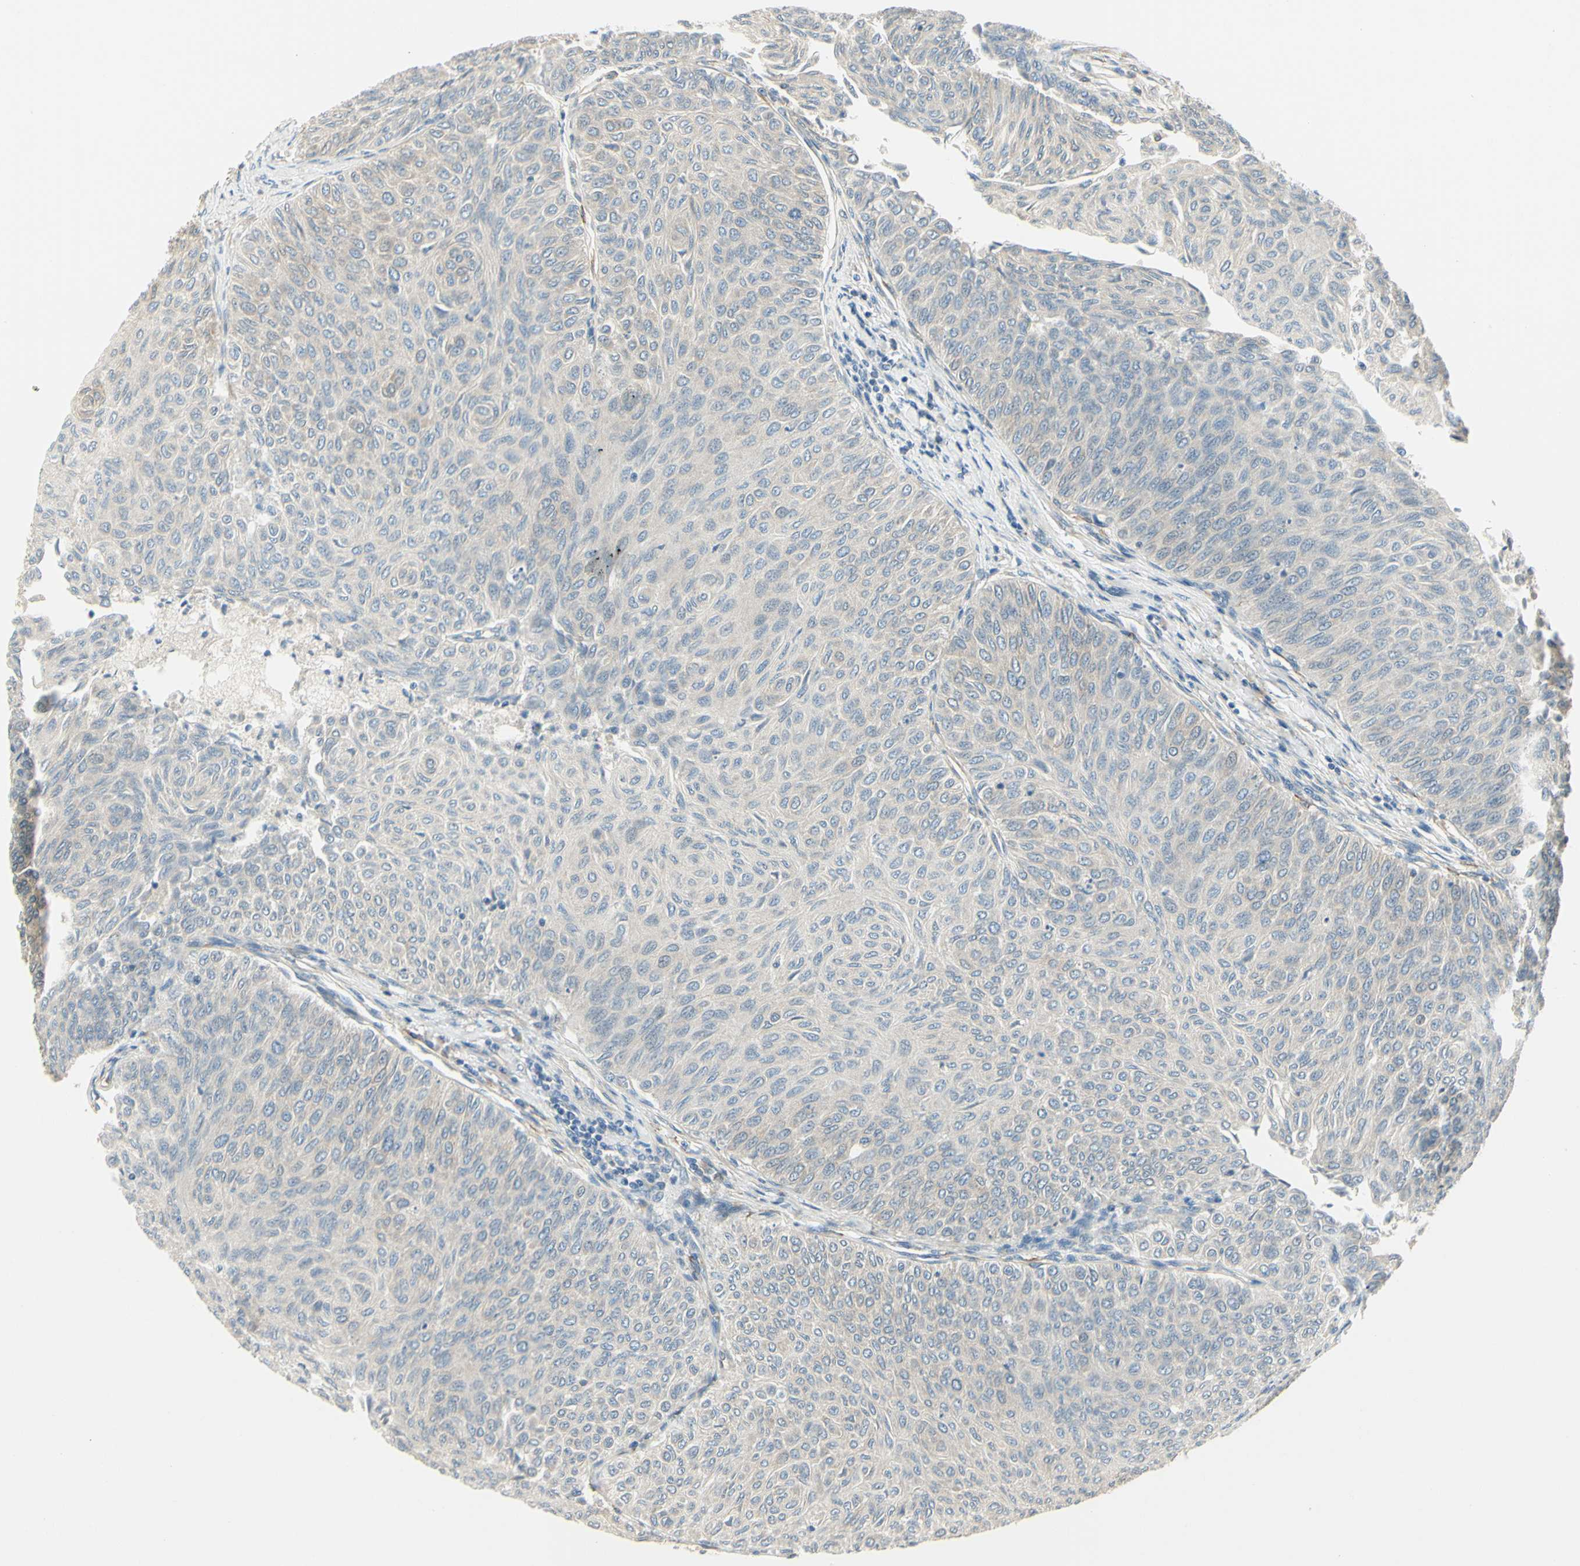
{"staining": {"intensity": "weak", "quantity": "<25%", "location": "cytoplasmic/membranous"}, "tissue": "urothelial cancer", "cell_type": "Tumor cells", "image_type": "cancer", "snomed": [{"axis": "morphology", "description": "Urothelial carcinoma, Low grade"}, {"axis": "topography", "description": "Urinary bladder"}], "caption": "Human urothelial cancer stained for a protein using immunohistochemistry (IHC) displays no expression in tumor cells.", "gene": "IGDCC4", "patient": {"sex": "male", "age": 78}}